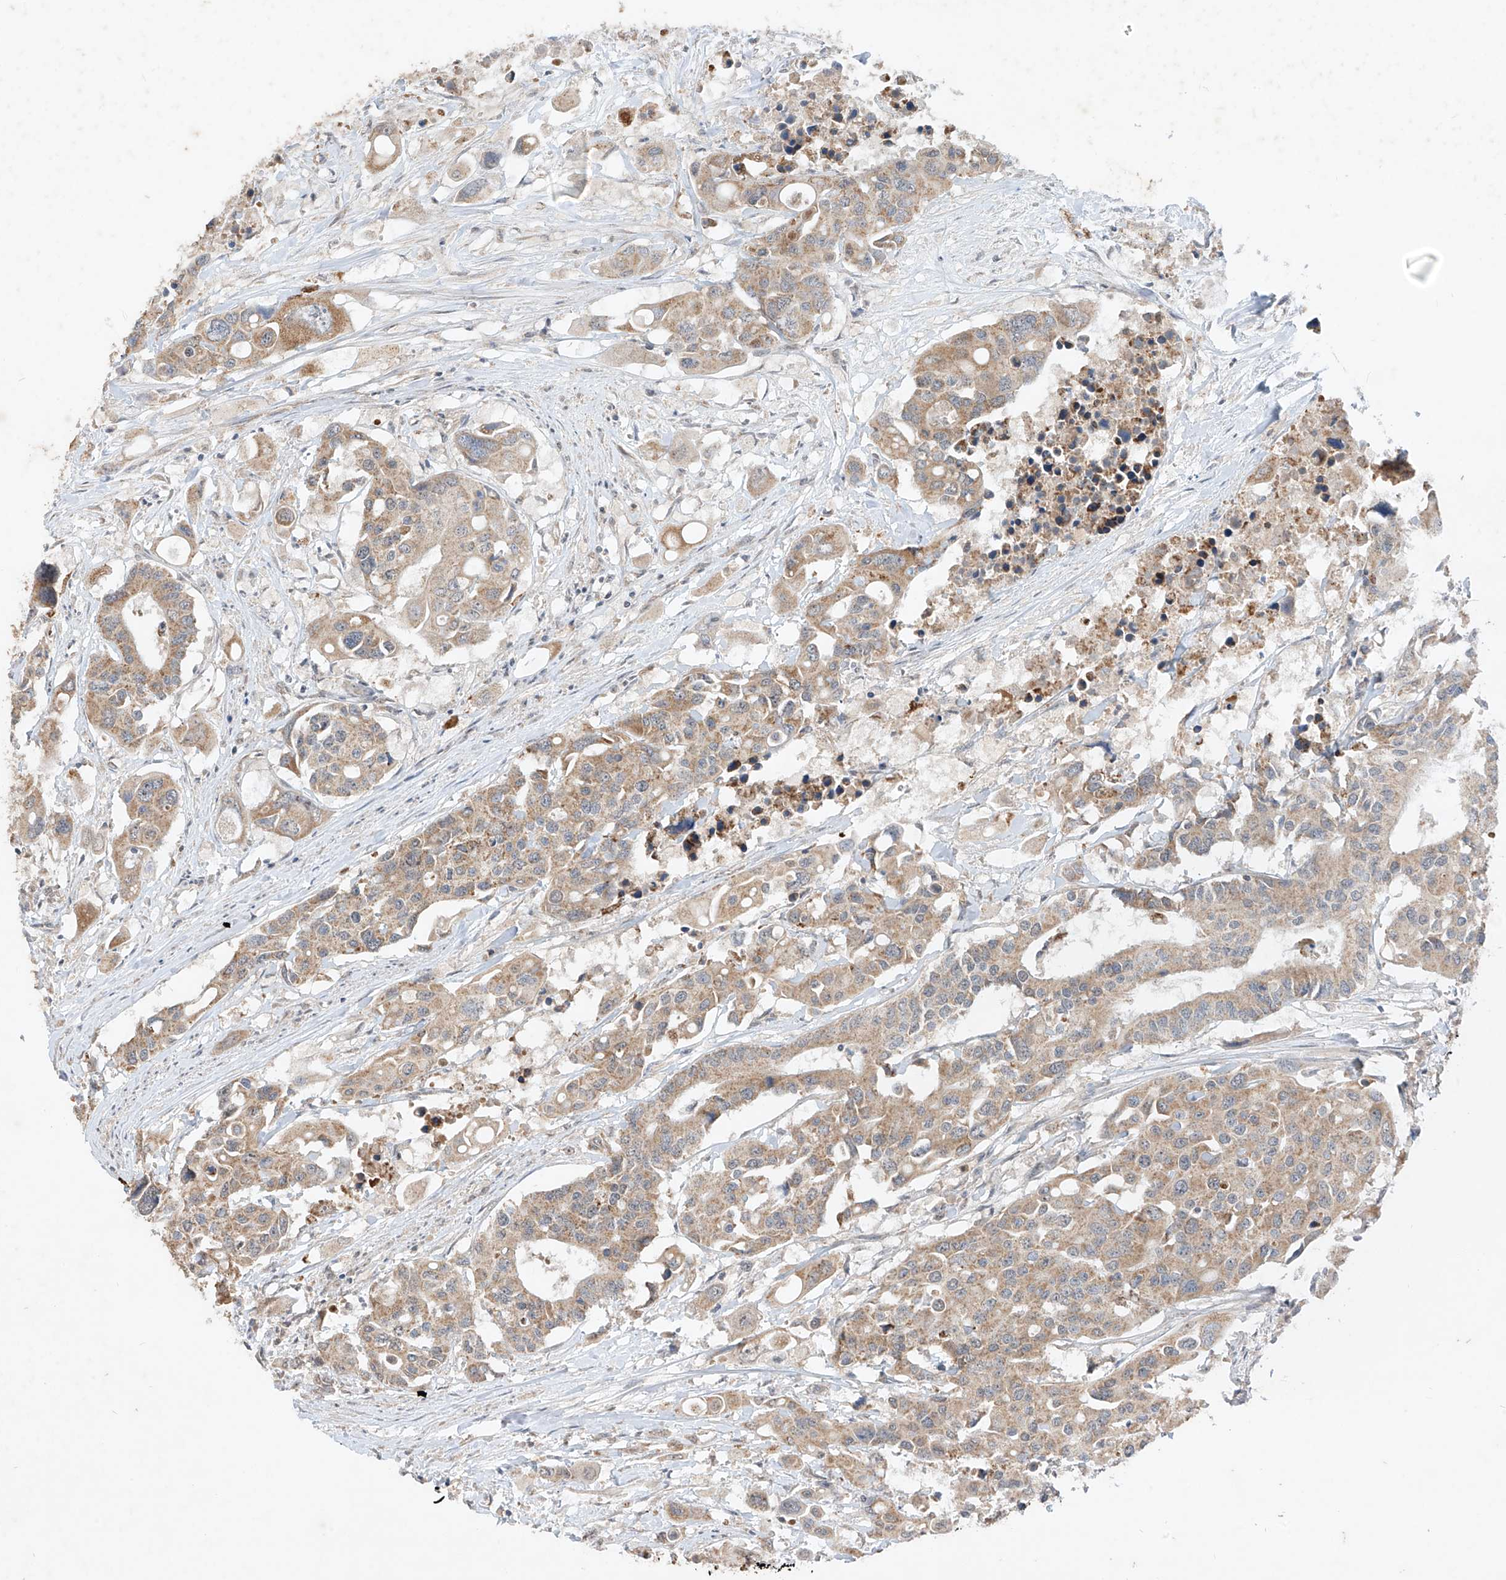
{"staining": {"intensity": "moderate", "quantity": ">75%", "location": "cytoplasmic/membranous"}, "tissue": "colorectal cancer", "cell_type": "Tumor cells", "image_type": "cancer", "snomed": [{"axis": "morphology", "description": "Adenocarcinoma, NOS"}, {"axis": "topography", "description": "Colon"}], "caption": "Human colorectal cancer (adenocarcinoma) stained with a protein marker exhibits moderate staining in tumor cells.", "gene": "MTUS2", "patient": {"sex": "male", "age": 77}}